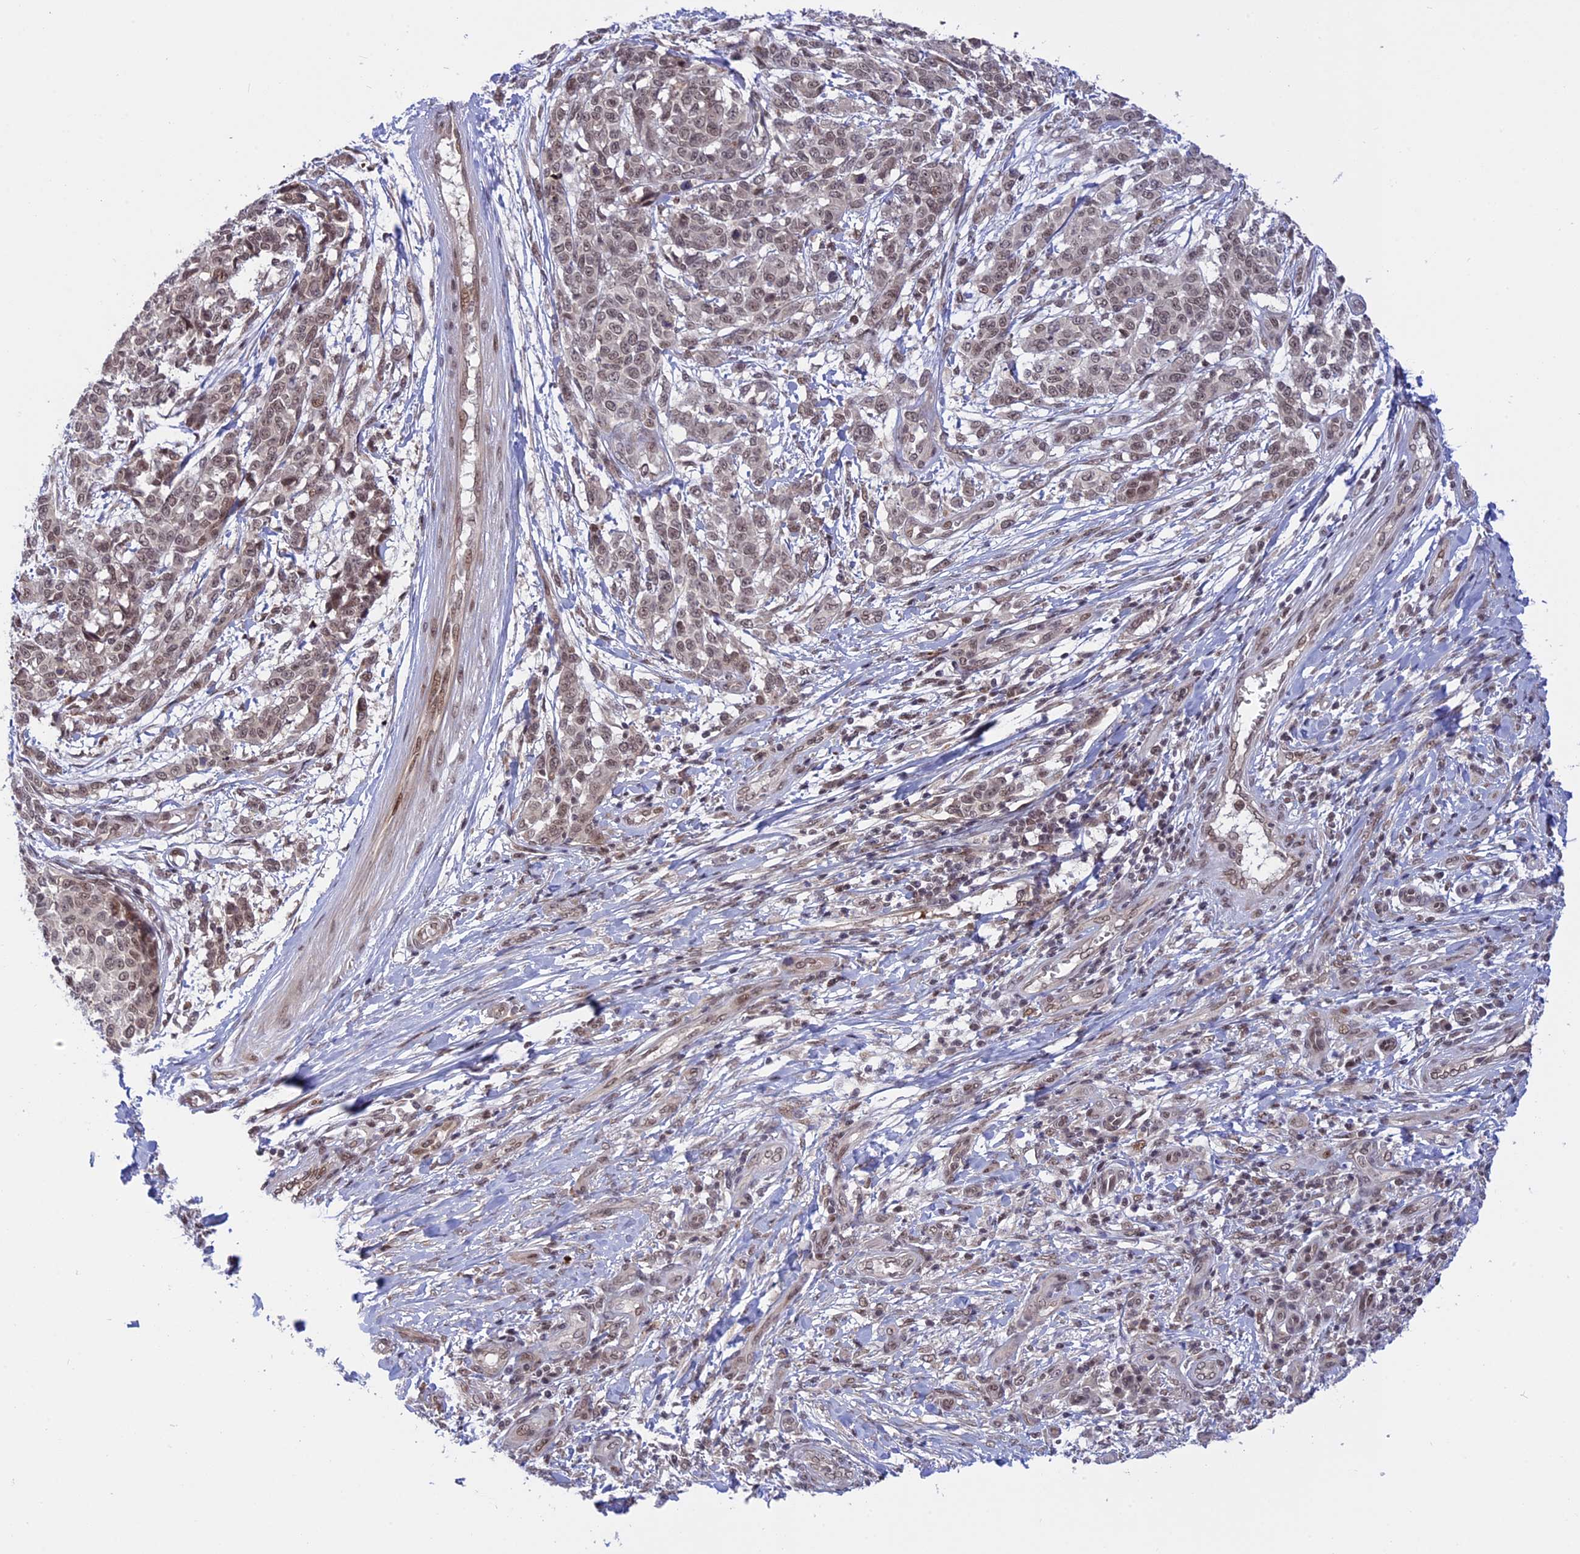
{"staining": {"intensity": "weak", "quantity": "25%-75%", "location": "nuclear"}, "tissue": "melanoma", "cell_type": "Tumor cells", "image_type": "cancer", "snomed": [{"axis": "morphology", "description": "Malignant melanoma, NOS"}, {"axis": "topography", "description": "Skin"}], "caption": "Immunohistochemical staining of human melanoma reveals low levels of weak nuclear protein expression in approximately 25%-75% of tumor cells.", "gene": "POLR2C", "patient": {"sex": "male", "age": 49}}